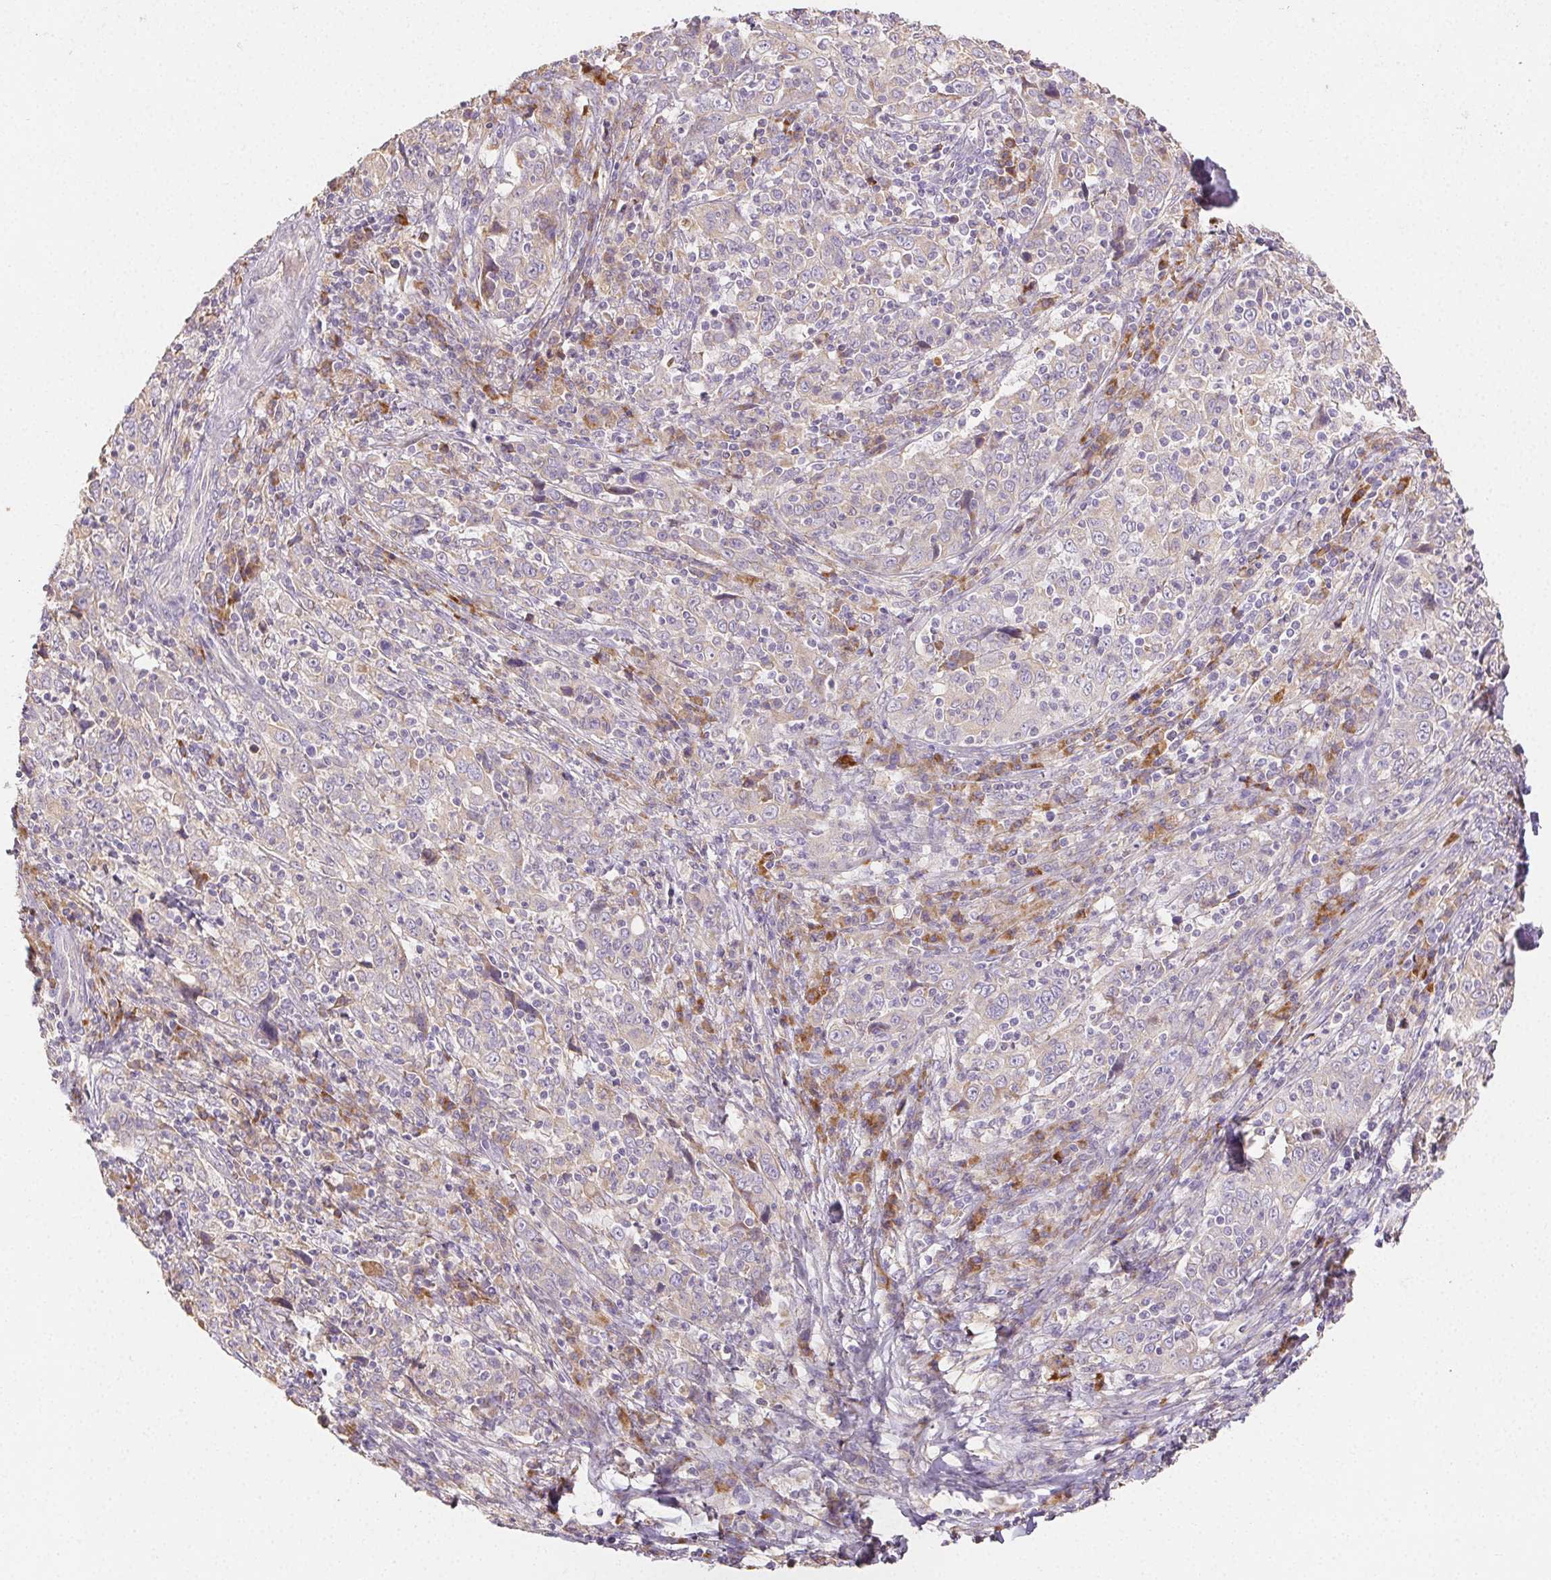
{"staining": {"intensity": "negative", "quantity": "none", "location": "none"}, "tissue": "cervical cancer", "cell_type": "Tumor cells", "image_type": "cancer", "snomed": [{"axis": "morphology", "description": "Squamous cell carcinoma, NOS"}, {"axis": "topography", "description": "Cervix"}], "caption": "Tumor cells show no significant positivity in cervical cancer (squamous cell carcinoma).", "gene": "ACVR1B", "patient": {"sex": "female", "age": 46}}